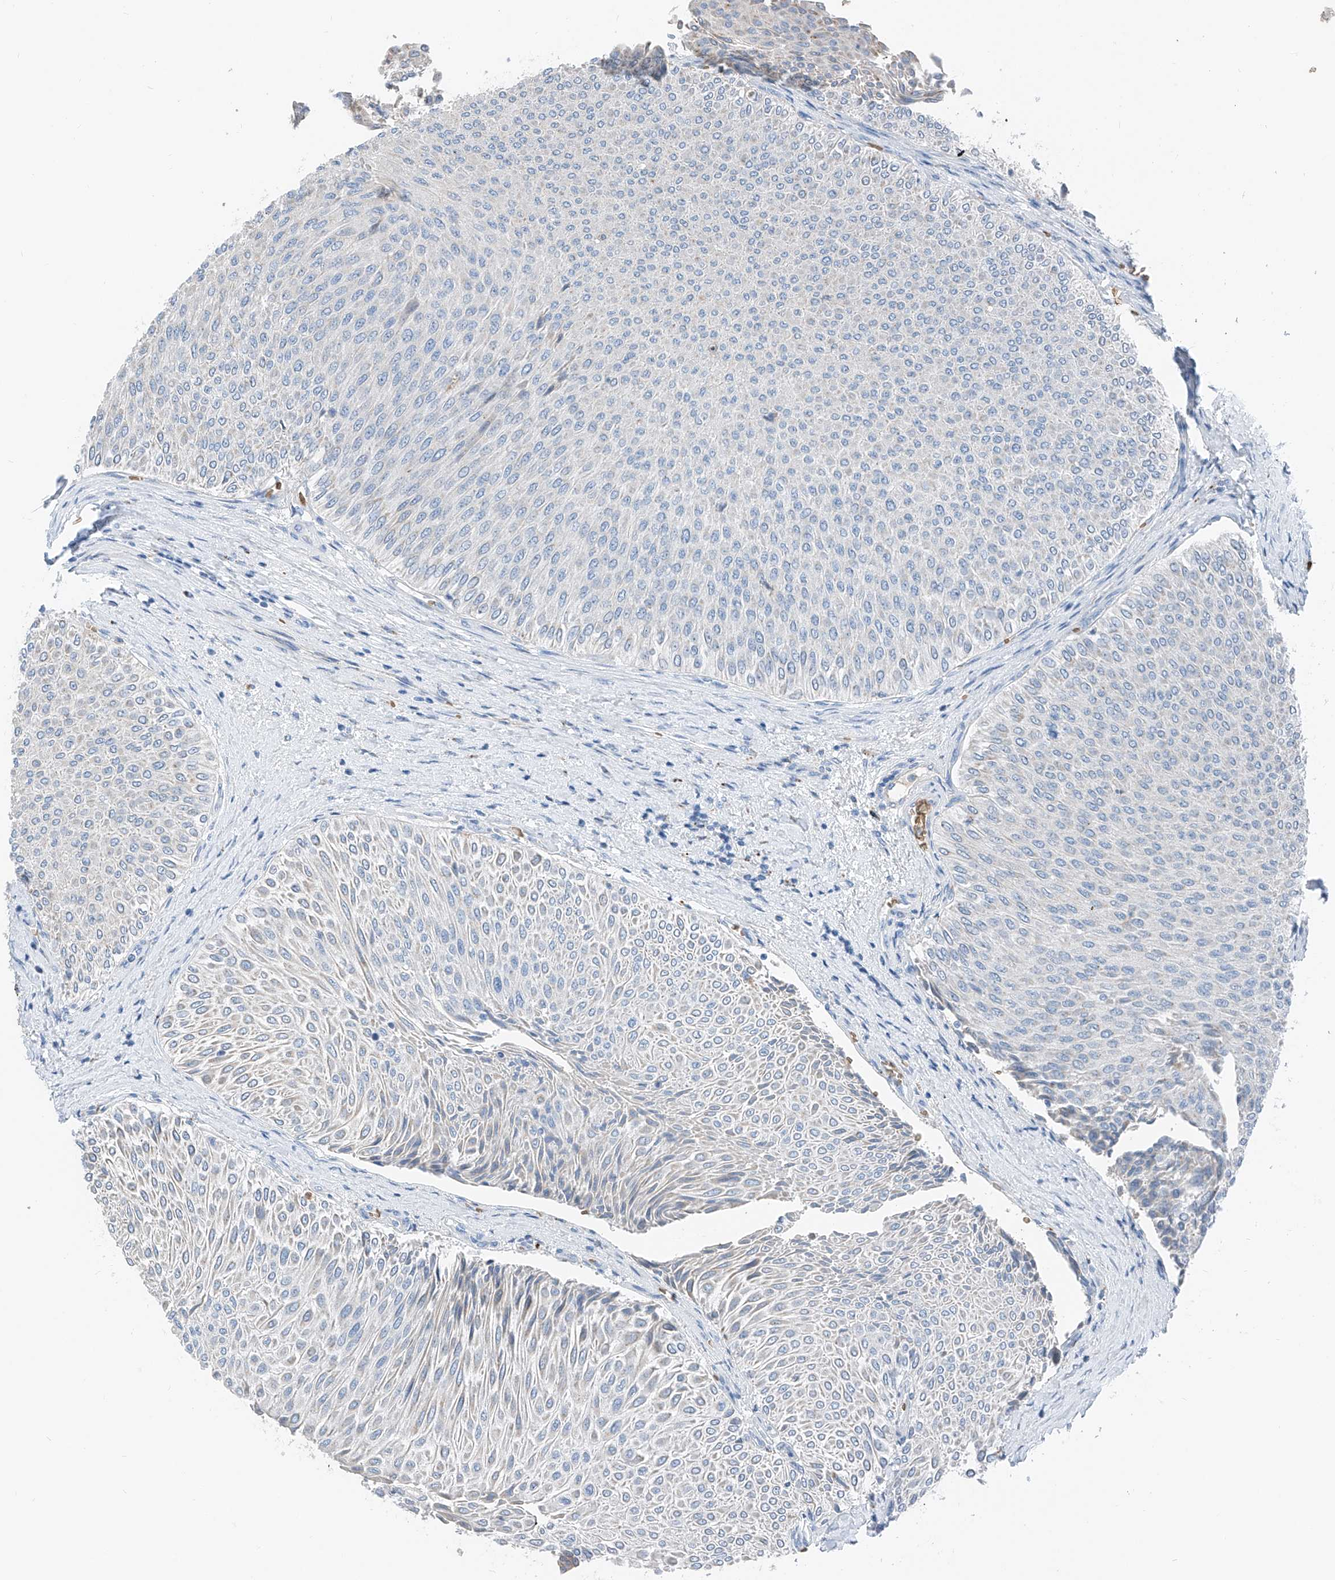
{"staining": {"intensity": "weak", "quantity": "<25%", "location": "cytoplasmic/membranous"}, "tissue": "urothelial cancer", "cell_type": "Tumor cells", "image_type": "cancer", "snomed": [{"axis": "morphology", "description": "Urothelial carcinoma, Low grade"}, {"axis": "topography", "description": "Urinary bladder"}], "caption": "Tumor cells show no significant protein staining in urothelial cancer. (Stains: DAB (3,3'-diaminobenzidine) immunohistochemistry with hematoxylin counter stain, Microscopy: brightfield microscopy at high magnification).", "gene": "PRSS23", "patient": {"sex": "male", "age": 78}}